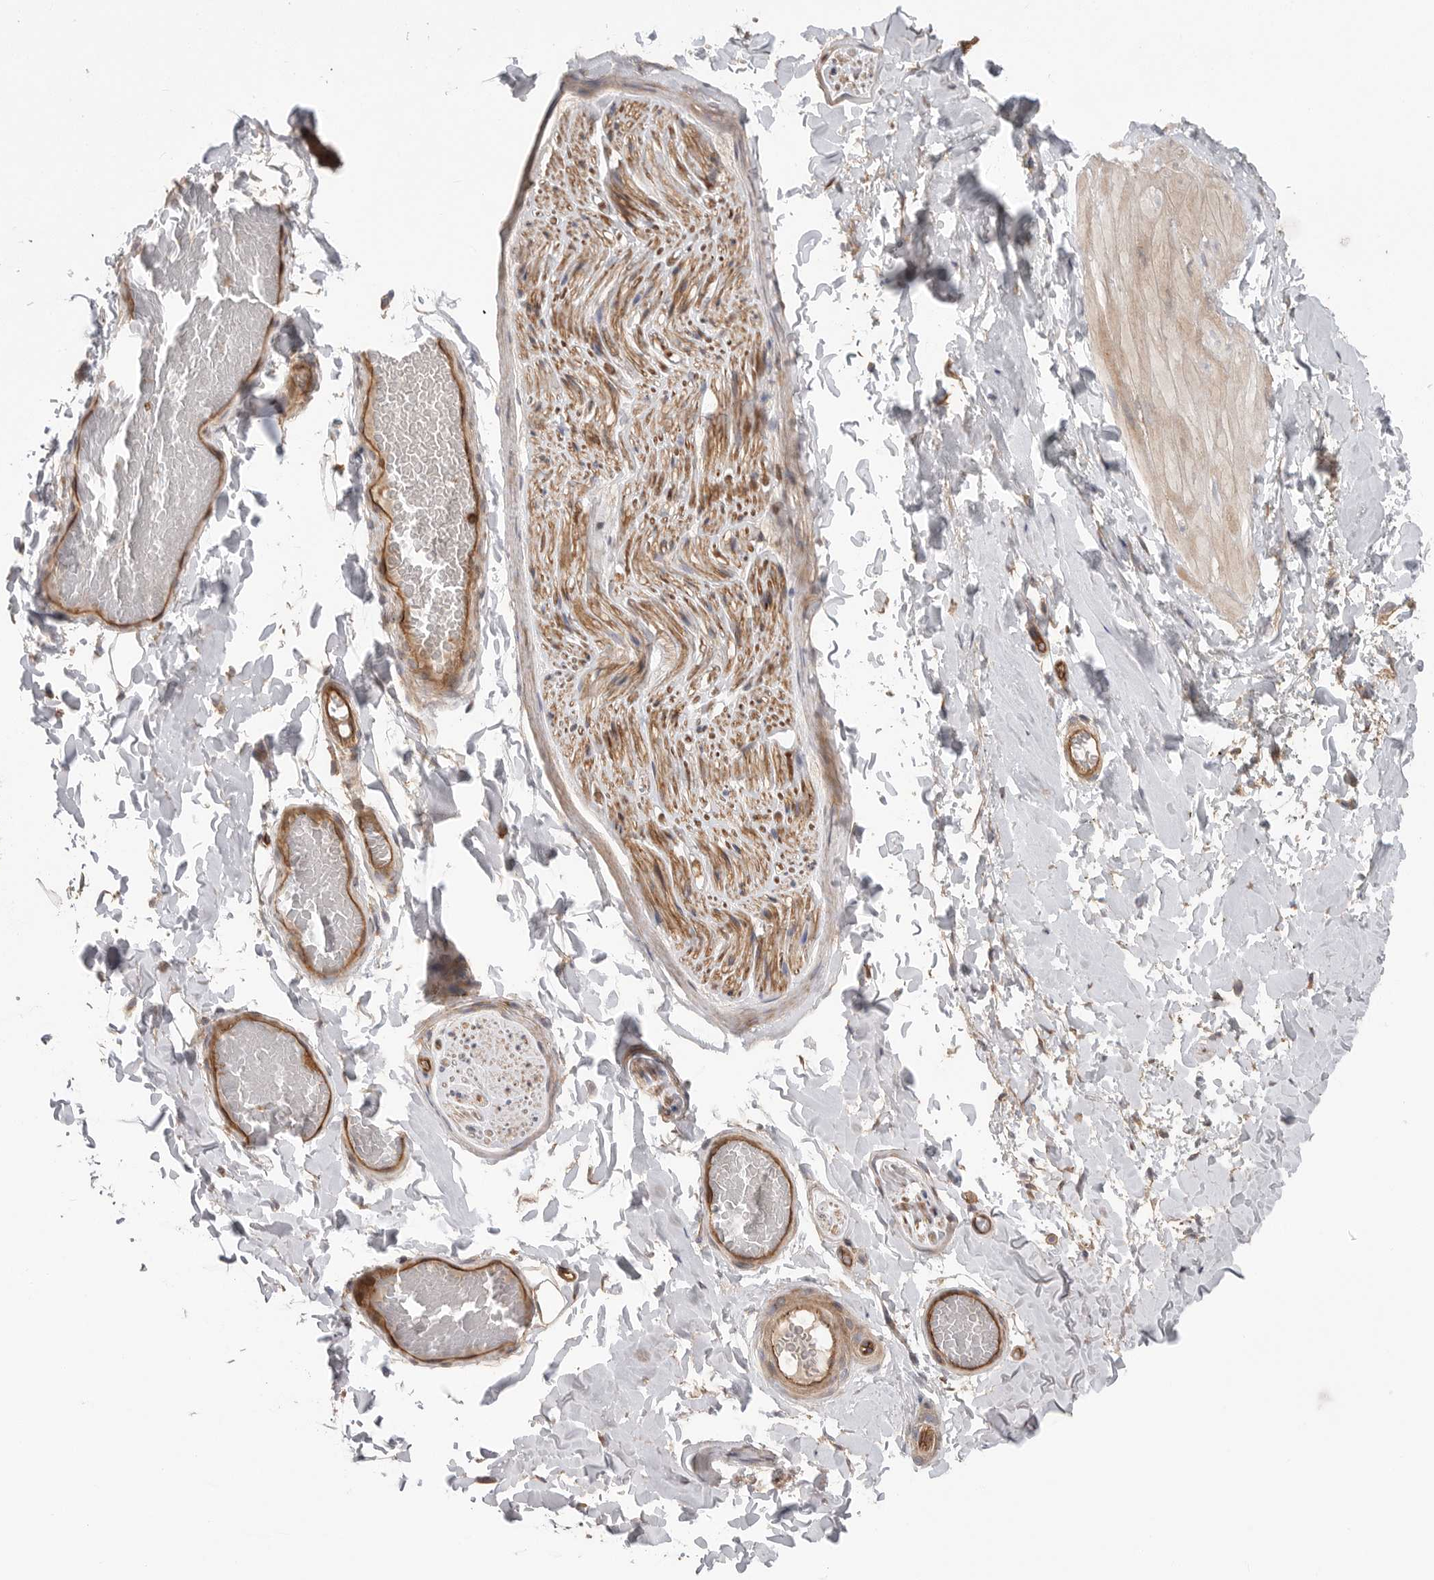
{"staining": {"intensity": "negative", "quantity": "none", "location": "none"}, "tissue": "adipose tissue", "cell_type": "Adipocytes", "image_type": "normal", "snomed": [{"axis": "morphology", "description": "Normal tissue, NOS"}, {"axis": "topography", "description": "Adipose tissue"}, {"axis": "topography", "description": "Vascular tissue"}, {"axis": "topography", "description": "Peripheral nerve tissue"}], "caption": "IHC histopathology image of normal adipose tissue stained for a protein (brown), which shows no staining in adipocytes. Nuclei are stained in blue.", "gene": "PRKCH", "patient": {"sex": "male", "age": 25}}